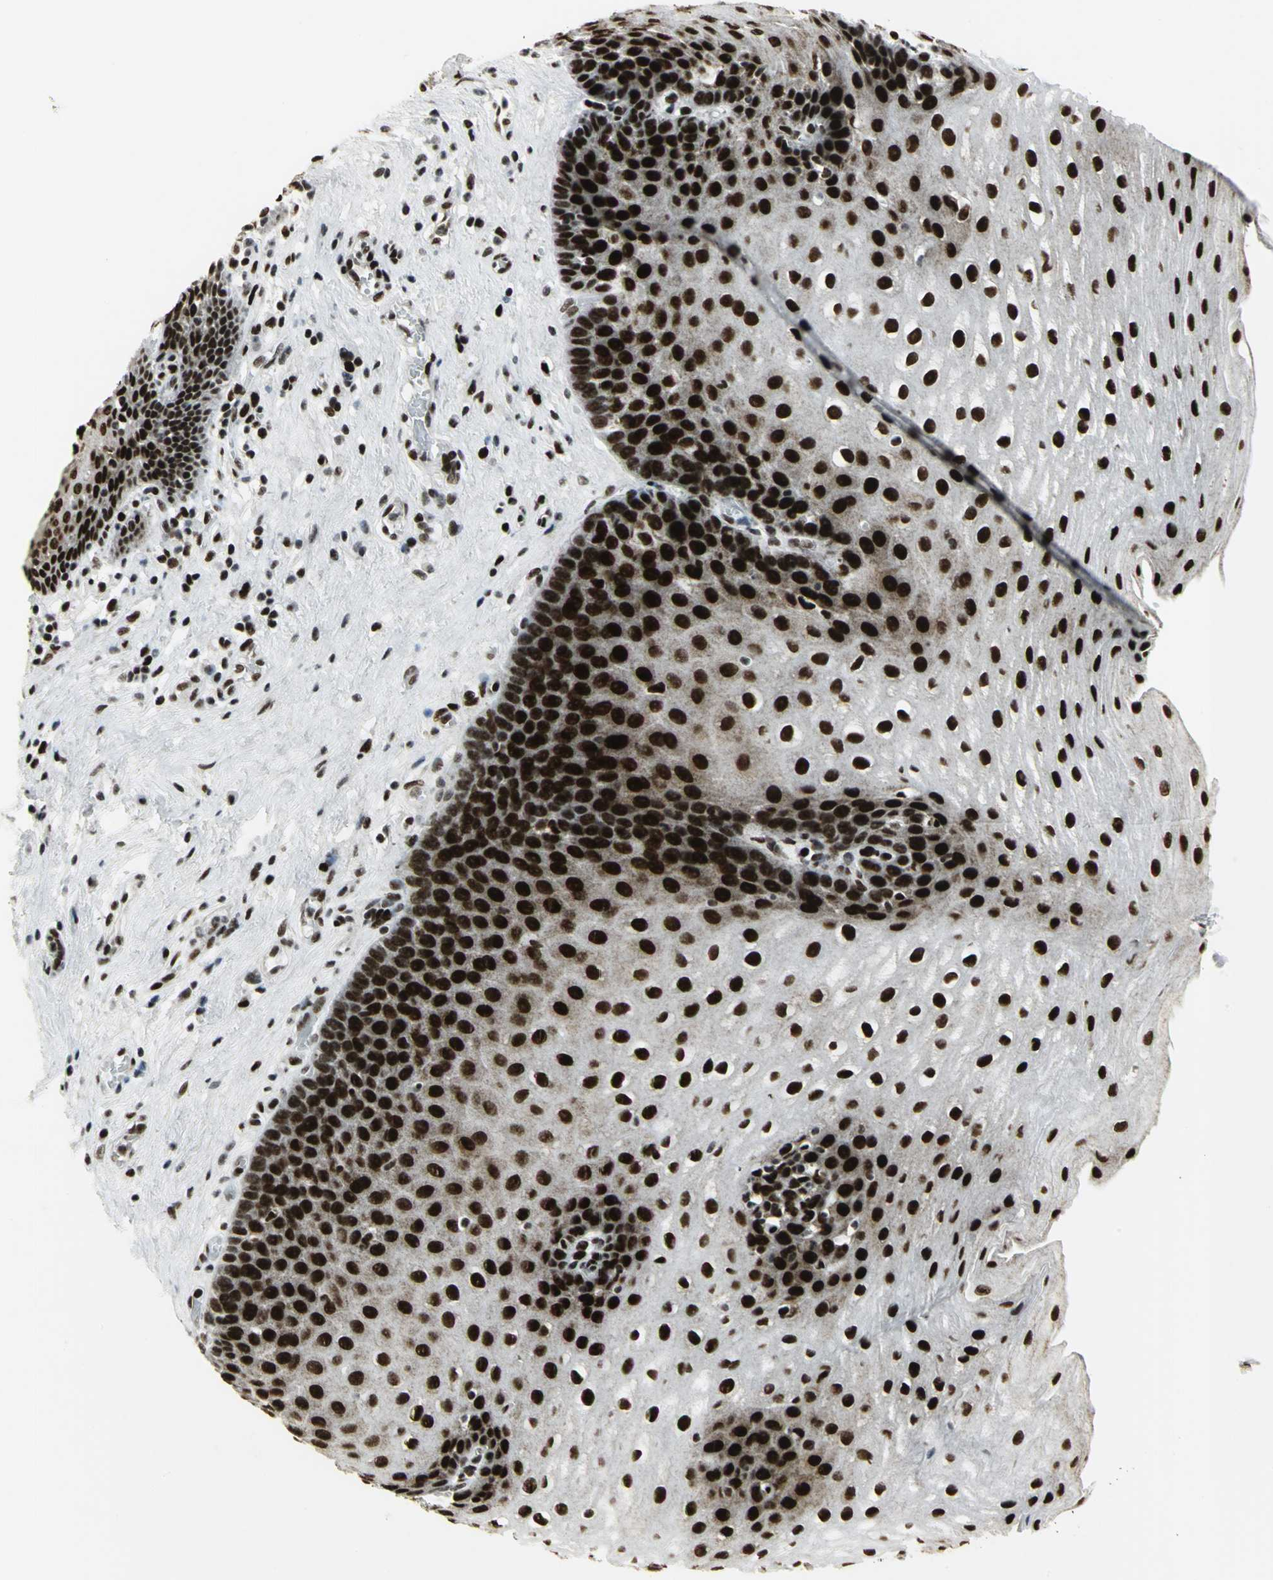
{"staining": {"intensity": "strong", "quantity": ">75%", "location": "nuclear"}, "tissue": "esophagus", "cell_type": "Squamous epithelial cells", "image_type": "normal", "snomed": [{"axis": "morphology", "description": "Normal tissue, NOS"}, {"axis": "topography", "description": "Esophagus"}], "caption": "IHC of benign esophagus exhibits high levels of strong nuclear staining in about >75% of squamous epithelial cells.", "gene": "SMARCA4", "patient": {"sex": "male", "age": 48}}